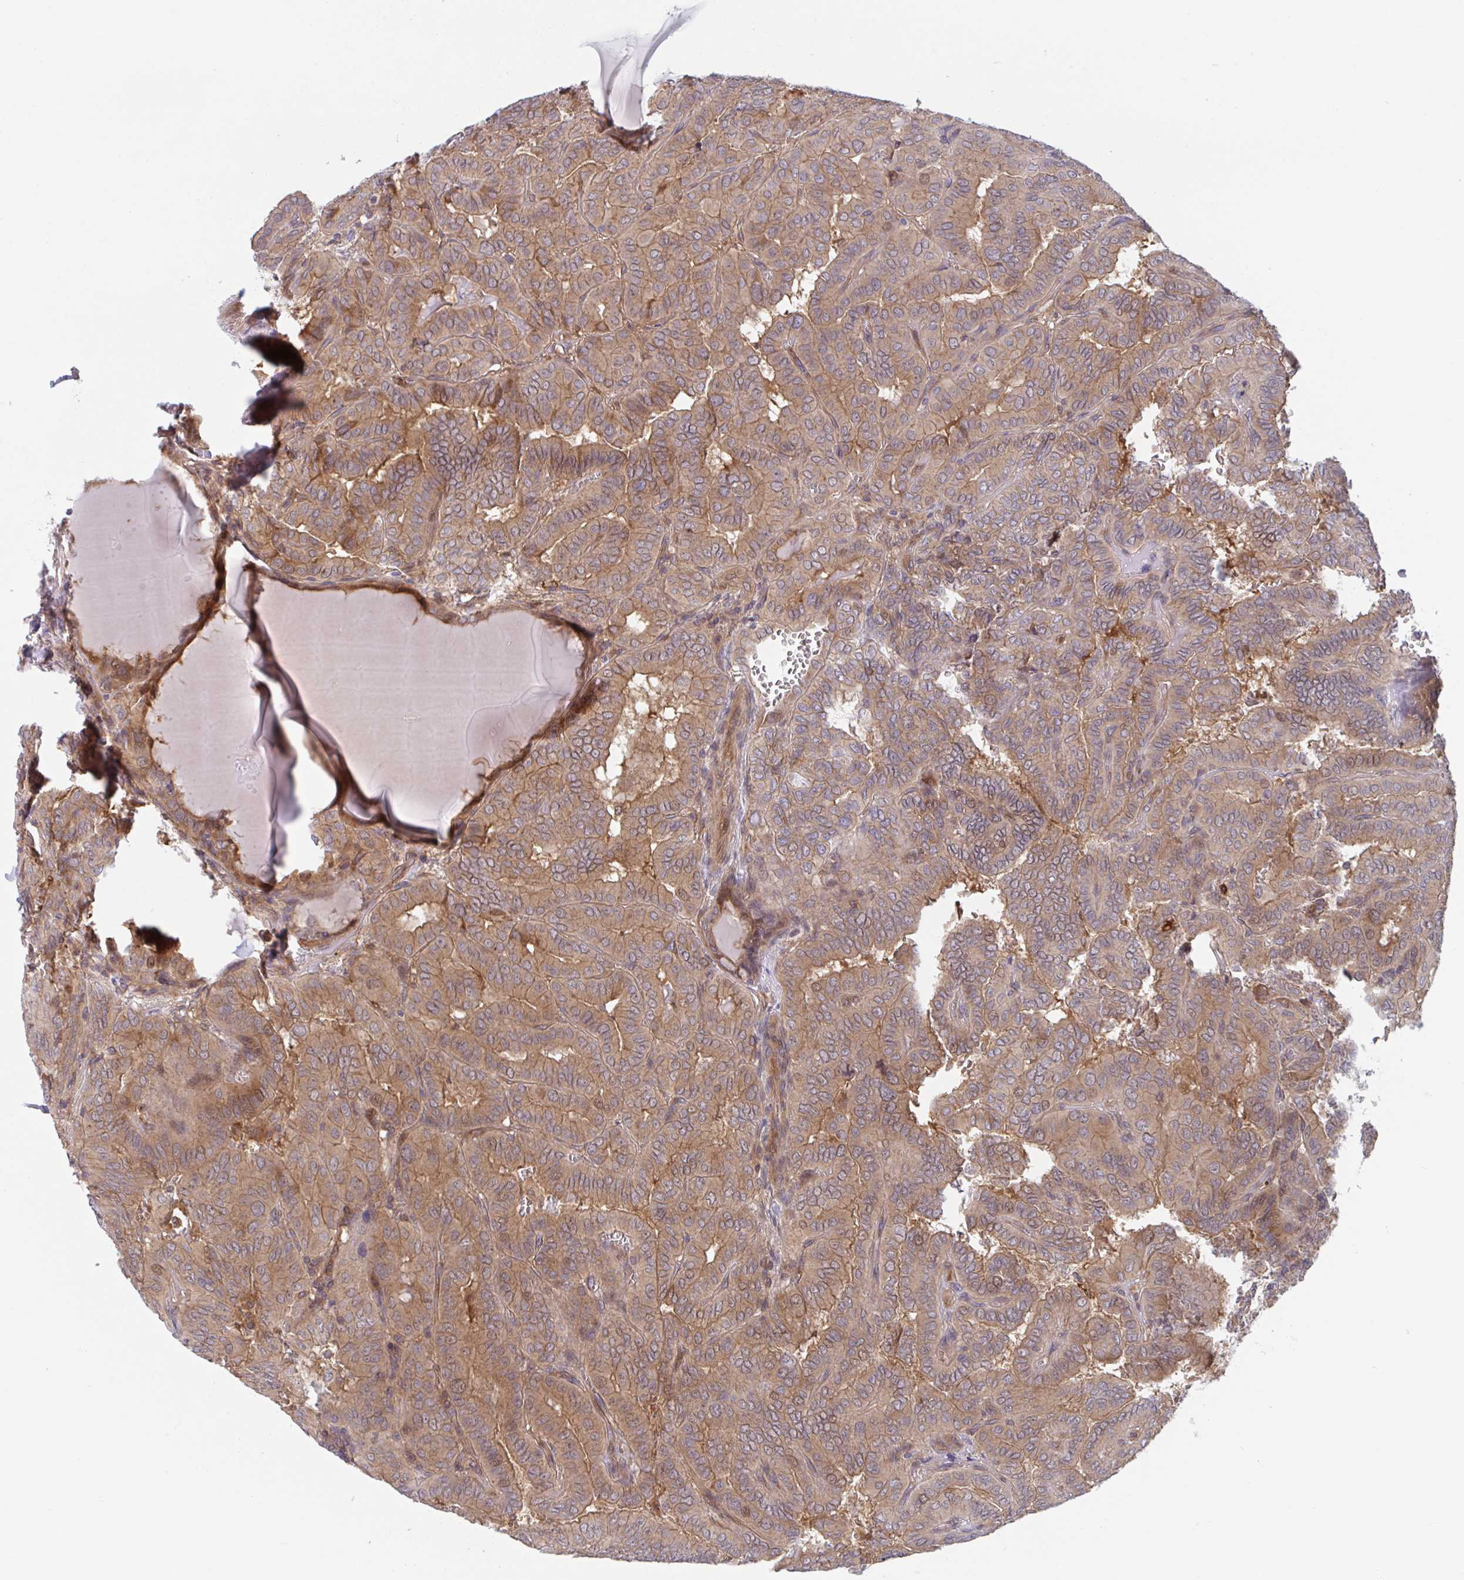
{"staining": {"intensity": "moderate", "quantity": ">75%", "location": "cytoplasmic/membranous,nuclear"}, "tissue": "thyroid cancer", "cell_type": "Tumor cells", "image_type": "cancer", "snomed": [{"axis": "morphology", "description": "Papillary adenocarcinoma, NOS"}, {"axis": "topography", "description": "Thyroid gland"}], "caption": "Papillary adenocarcinoma (thyroid) tissue reveals moderate cytoplasmic/membranous and nuclear staining in about >75% of tumor cells", "gene": "LMNTD2", "patient": {"sex": "female", "age": 46}}